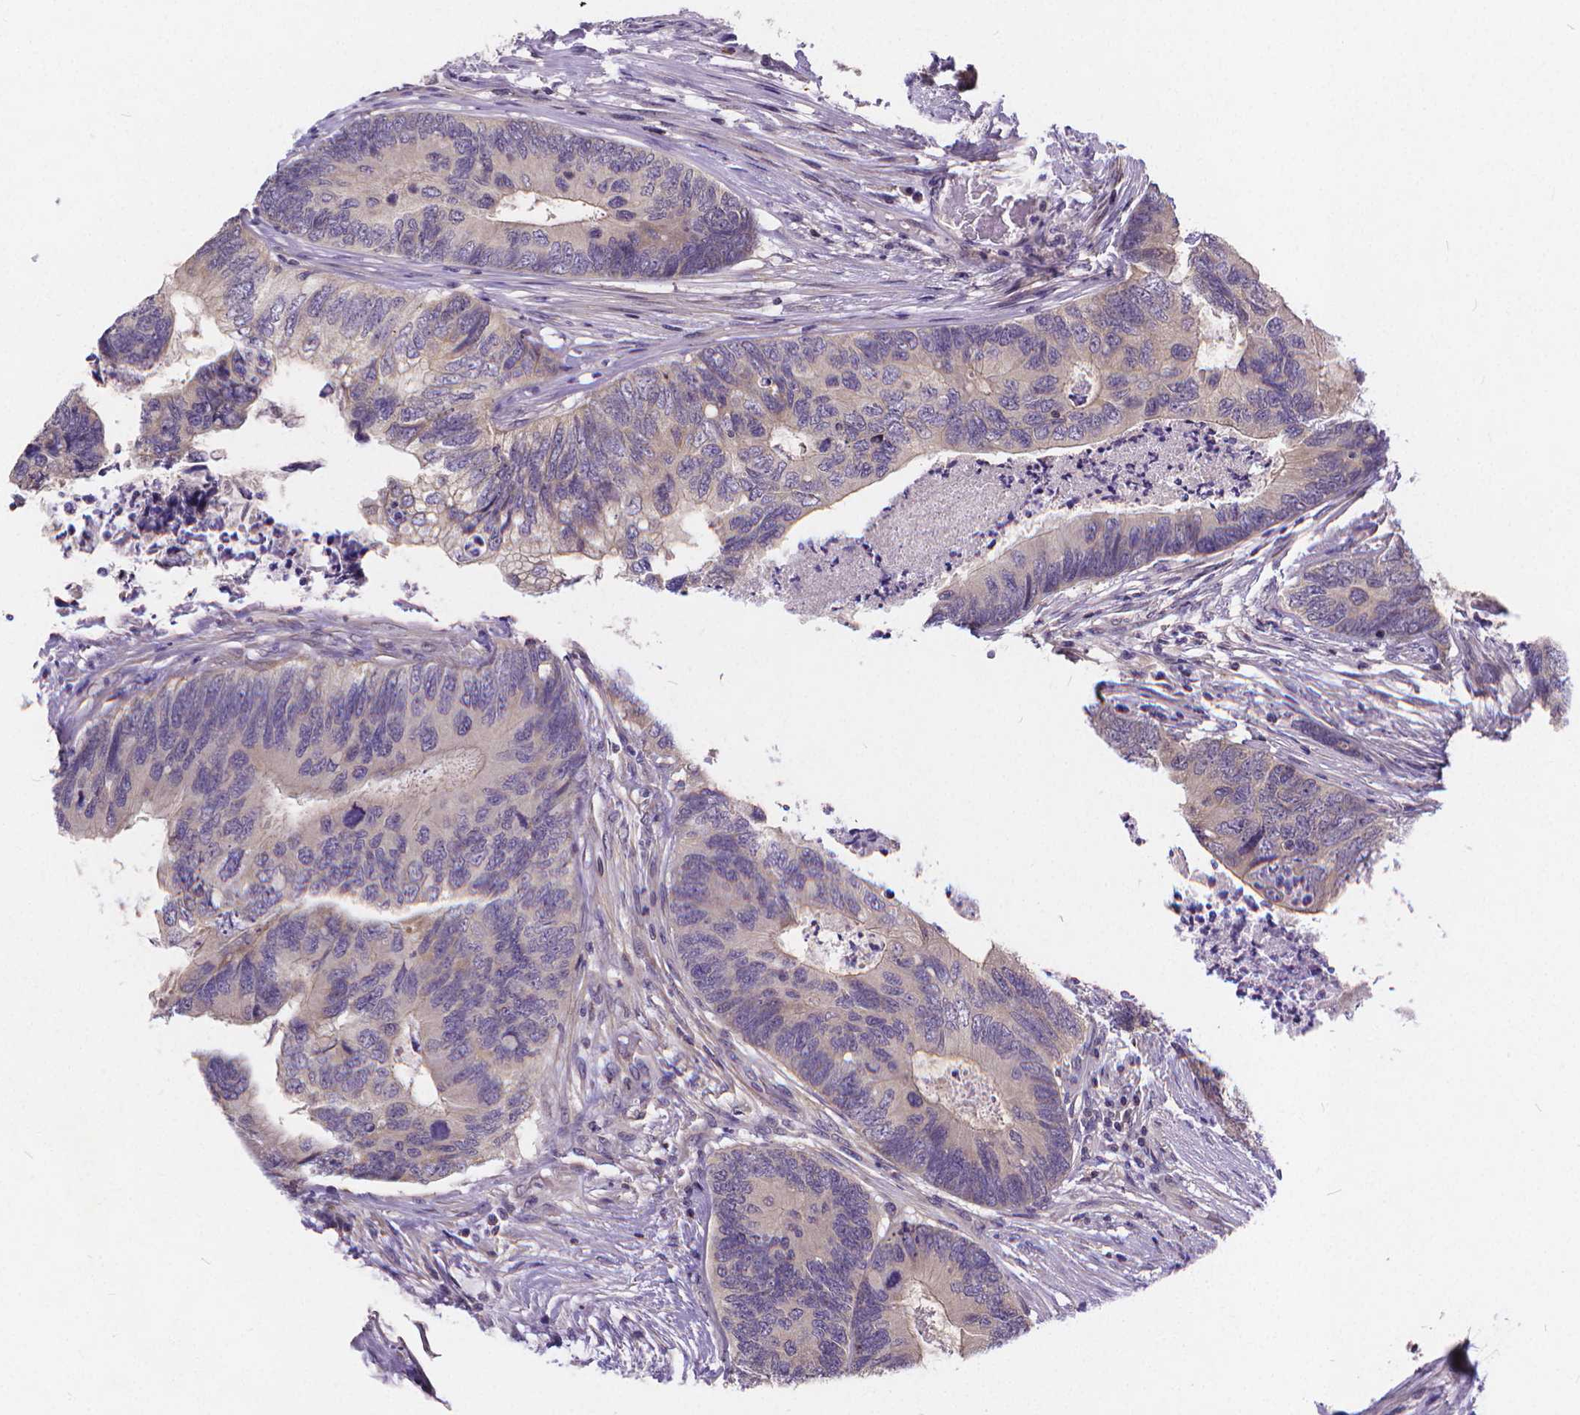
{"staining": {"intensity": "weak", "quantity": "<25%", "location": "cytoplasmic/membranous"}, "tissue": "colorectal cancer", "cell_type": "Tumor cells", "image_type": "cancer", "snomed": [{"axis": "morphology", "description": "Adenocarcinoma, NOS"}, {"axis": "topography", "description": "Colon"}], "caption": "High power microscopy histopathology image of an immunohistochemistry photomicrograph of adenocarcinoma (colorectal), revealing no significant staining in tumor cells.", "gene": "GLRB", "patient": {"sex": "female", "age": 67}}